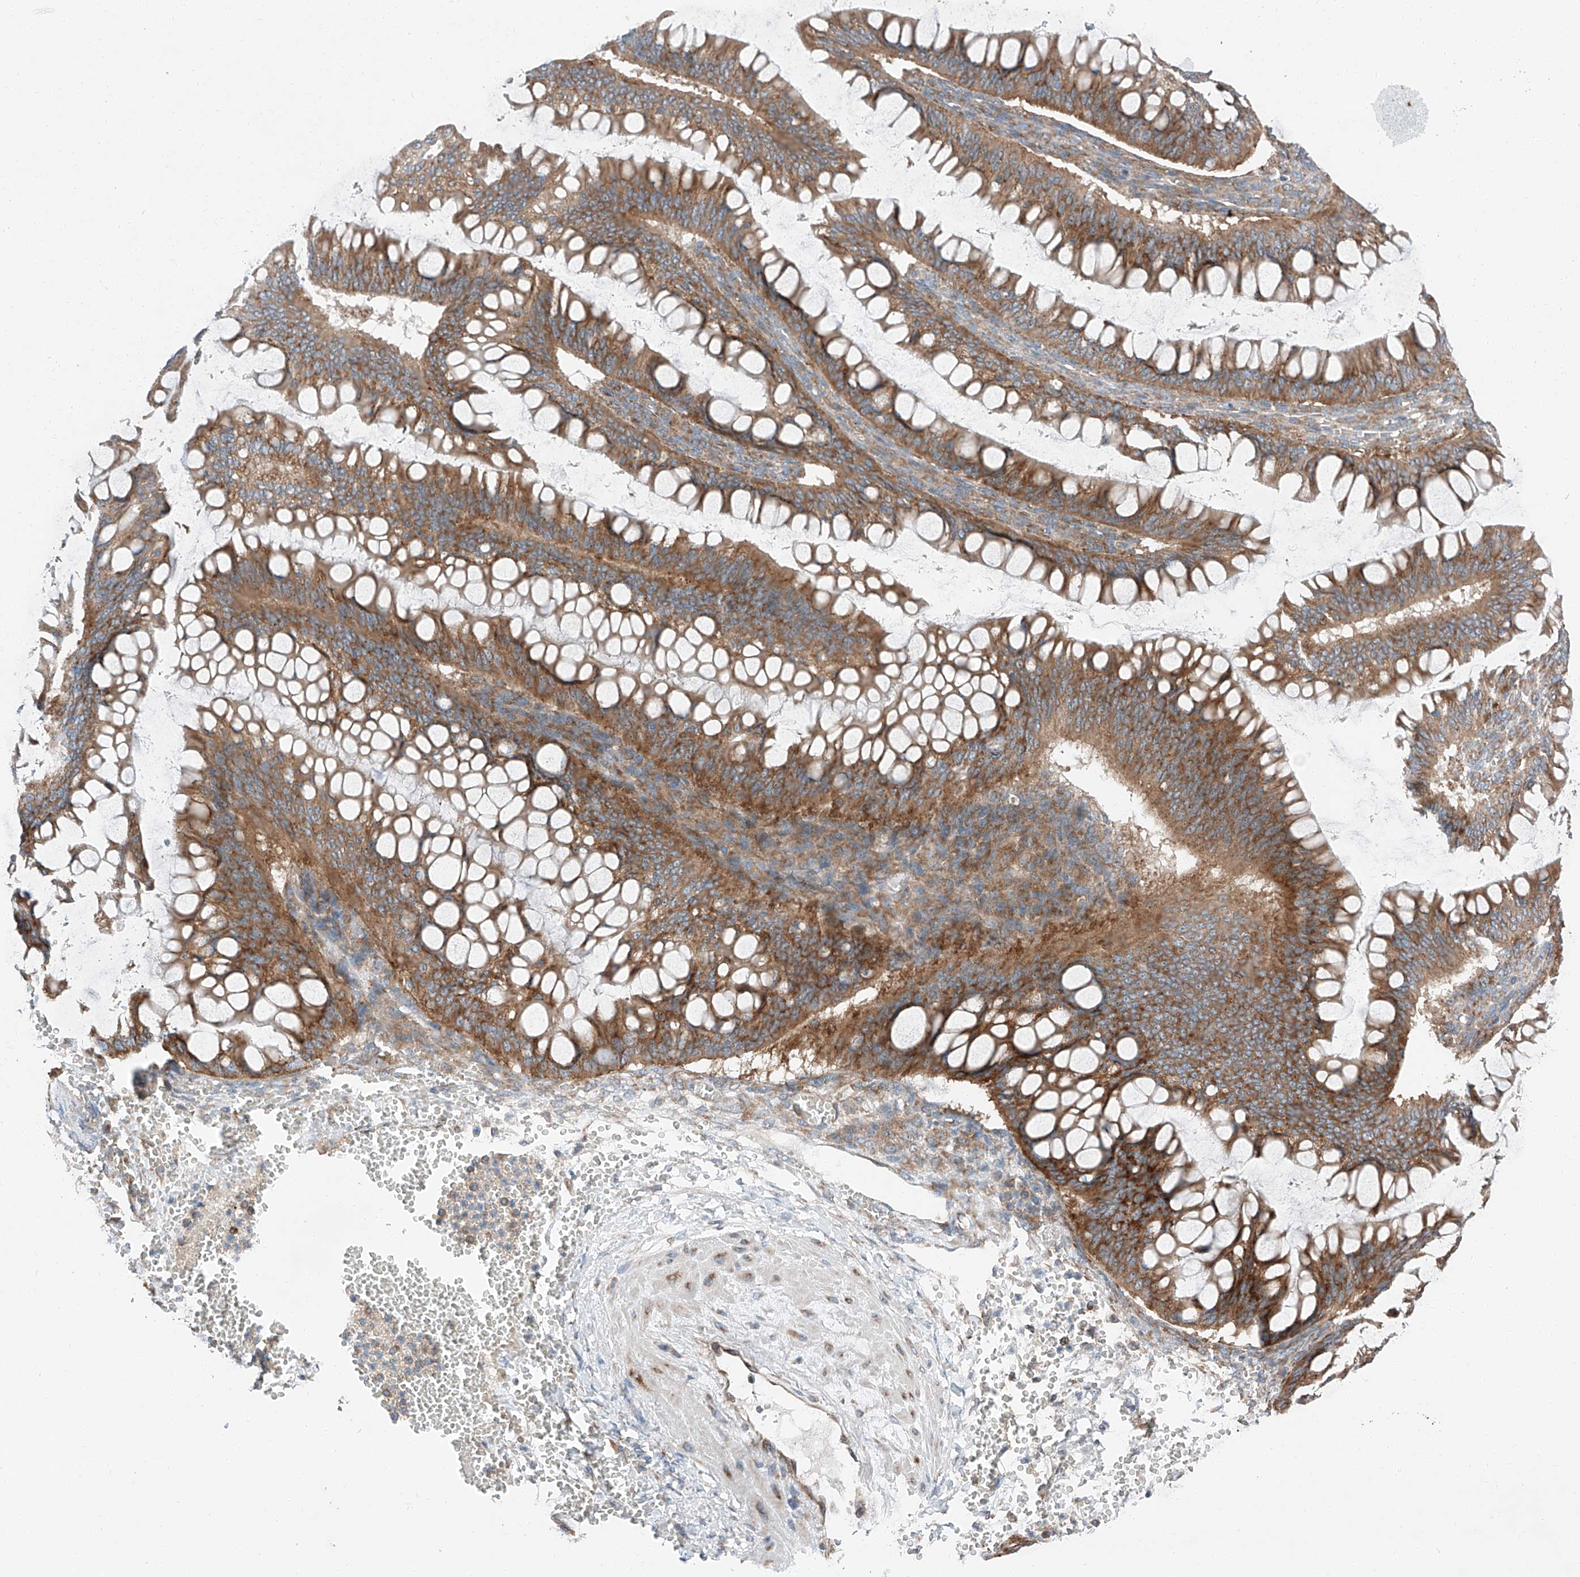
{"staining": {"intensity": "moderate", "quantity": ">75%", "location": "cytoplasmic/membranous"}, "tissue": "ovarian cancer", "cell_type": "Tumor cells", "image_type": "cancer", "snomed": [{"axis": "morphology", "description": "Cystadenocarcinoma, mucinous, NOS"}, {"axis": "topography", "description": "Ovary"}], "caption": "IHC image of neoplastic tissue: ovarian mucinous cystadenocarcinoma stained using immunohistochemistry displays medium levels of moderate protein expression localized specifically in the cytoplasmic/membranous of tumor cells, appearing as a cytoplasmic/membranous brown color.", "gene": "ZC3H15", "patient": {"sex": "female", "age": 73}}